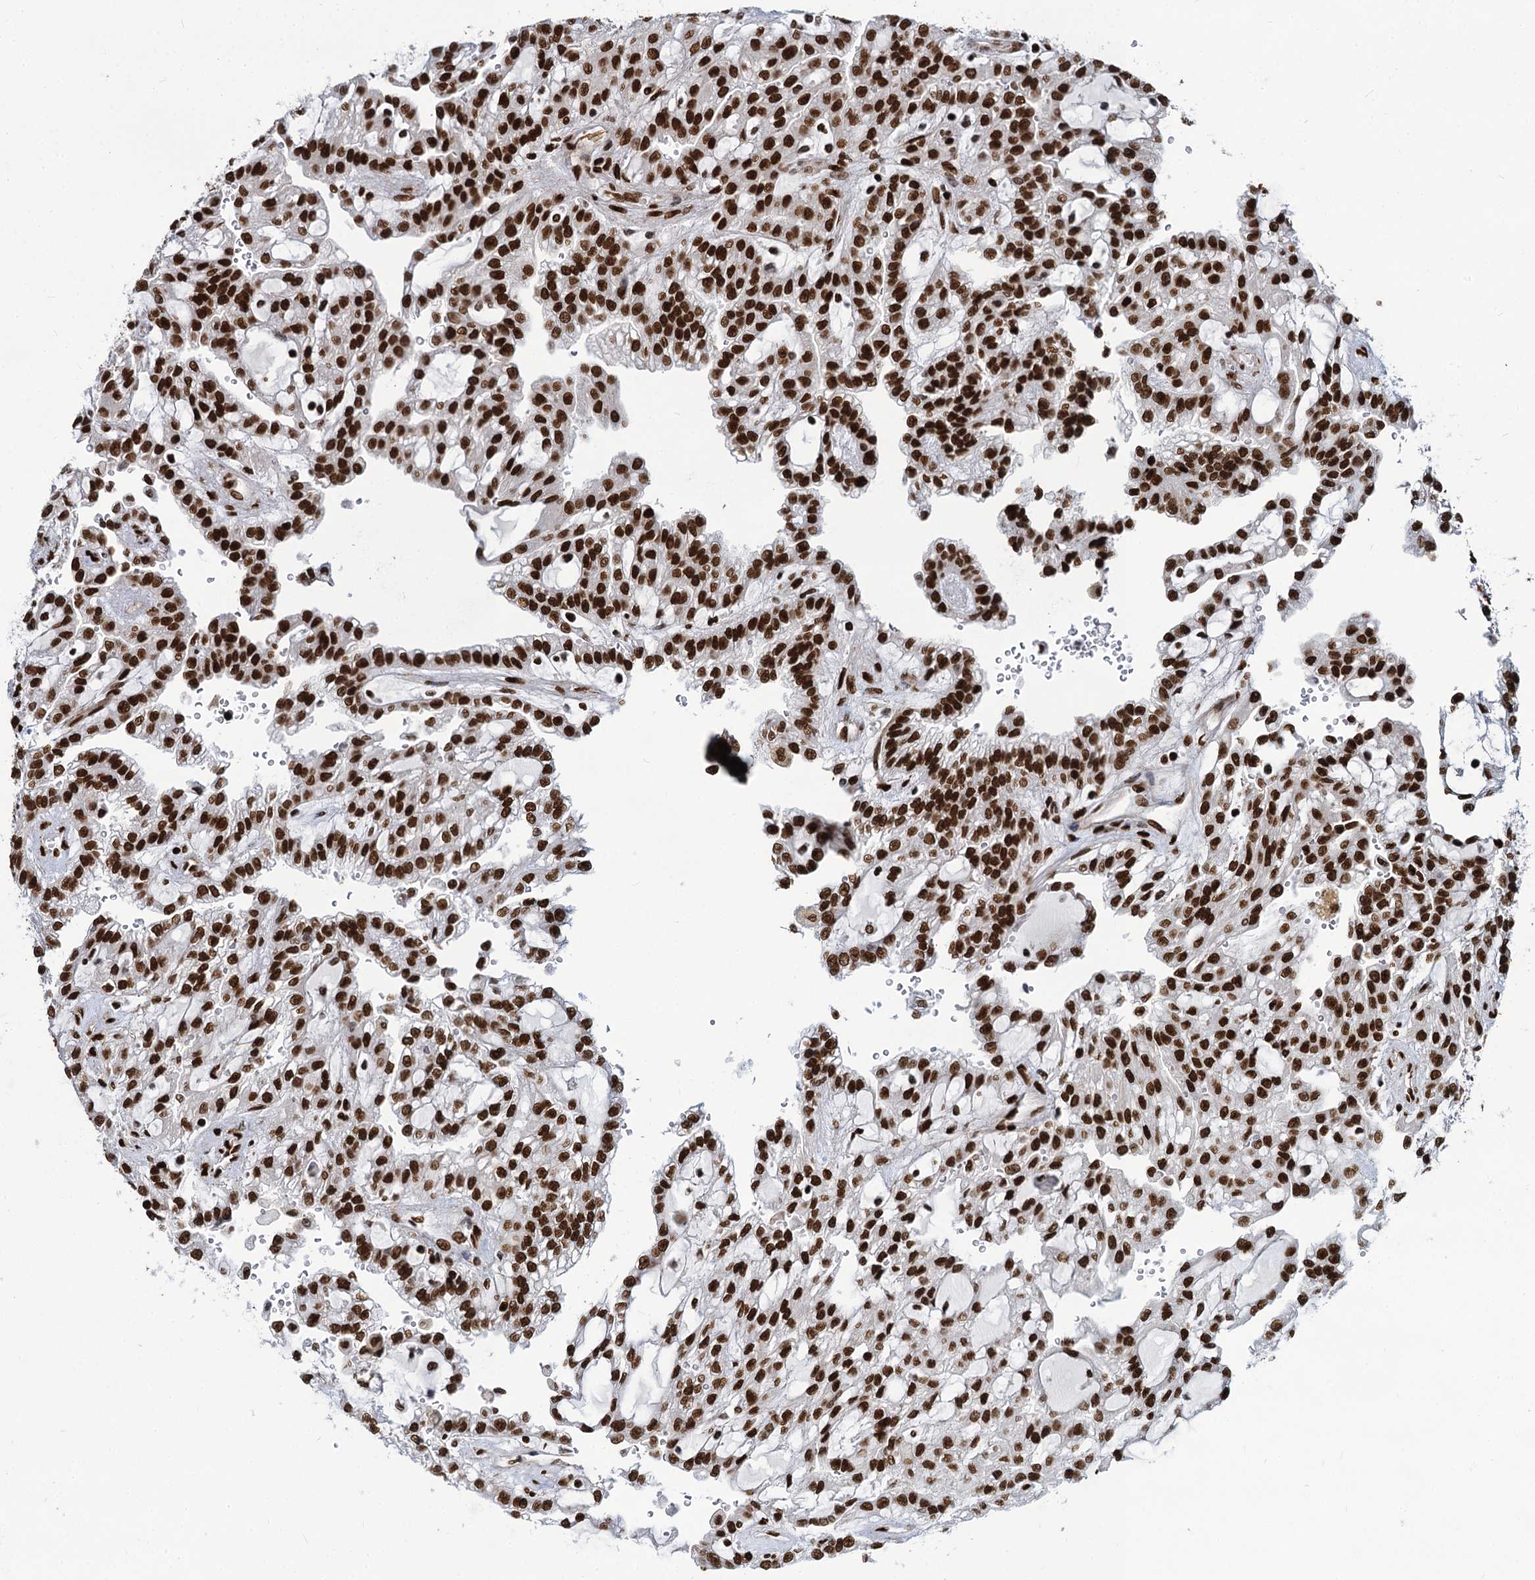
{"staining": {"intensity": "strong", "quantity": ">75%", "location": "nuclear"}, "tissue": "renal cancer", "cell_type": "Tumor cells", "image_type": "cancer", "snomed": [{"axis": "morphology", "description": "Adenocarcinoma, NOS"}, {"axis": "topography", "description": "Kidney"}], "caption": "Strong nuclear protein staining is identified in approximately >75% of tumor cells in renal cancer (adenocarcinoma).", "gene": "MECP2", "patient": {"sex": "male", "age": 63}}